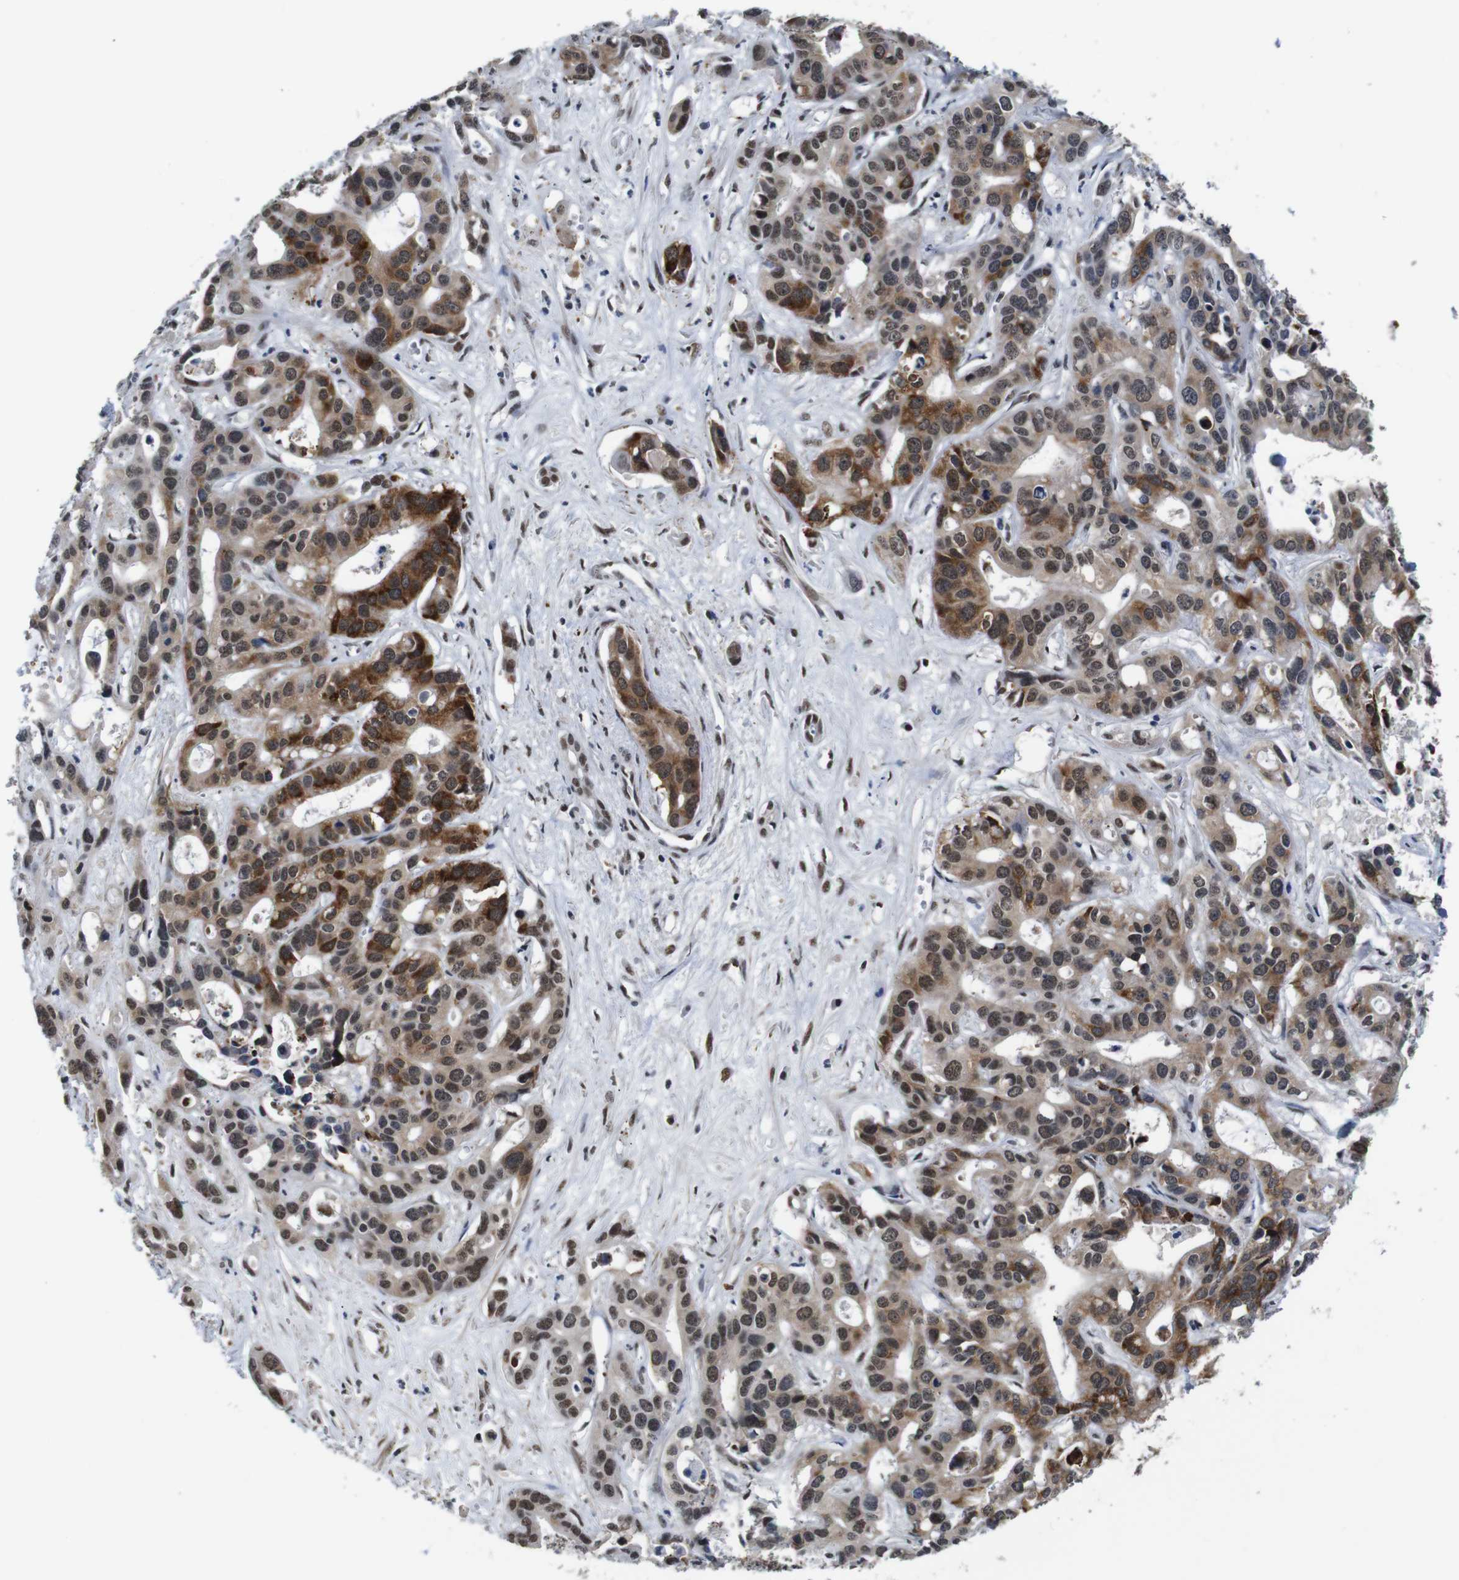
{"staining": {"intensity": "moderate", "quantity": ">75%", "location": "cytoplasmic/membranous,nuclear"}, "tissue": "liver cancer", "cell_type": "Tumor cells", "image_type": "cancer", "snomed": [{"axis": "morphology", "description": "Cholangiocarcinoma"}, {"axis": "topography", "description": "Liver"}], "caption": "Immunohistochemical staining of human liver cholangiocarcinoma reveals medium levels of moderate cytoplasmic/membranous and nuclear protein staining in about >75% of tumor cells.", "gene": "ILDR2", "patient": {"sex": "female", "age": 65}}